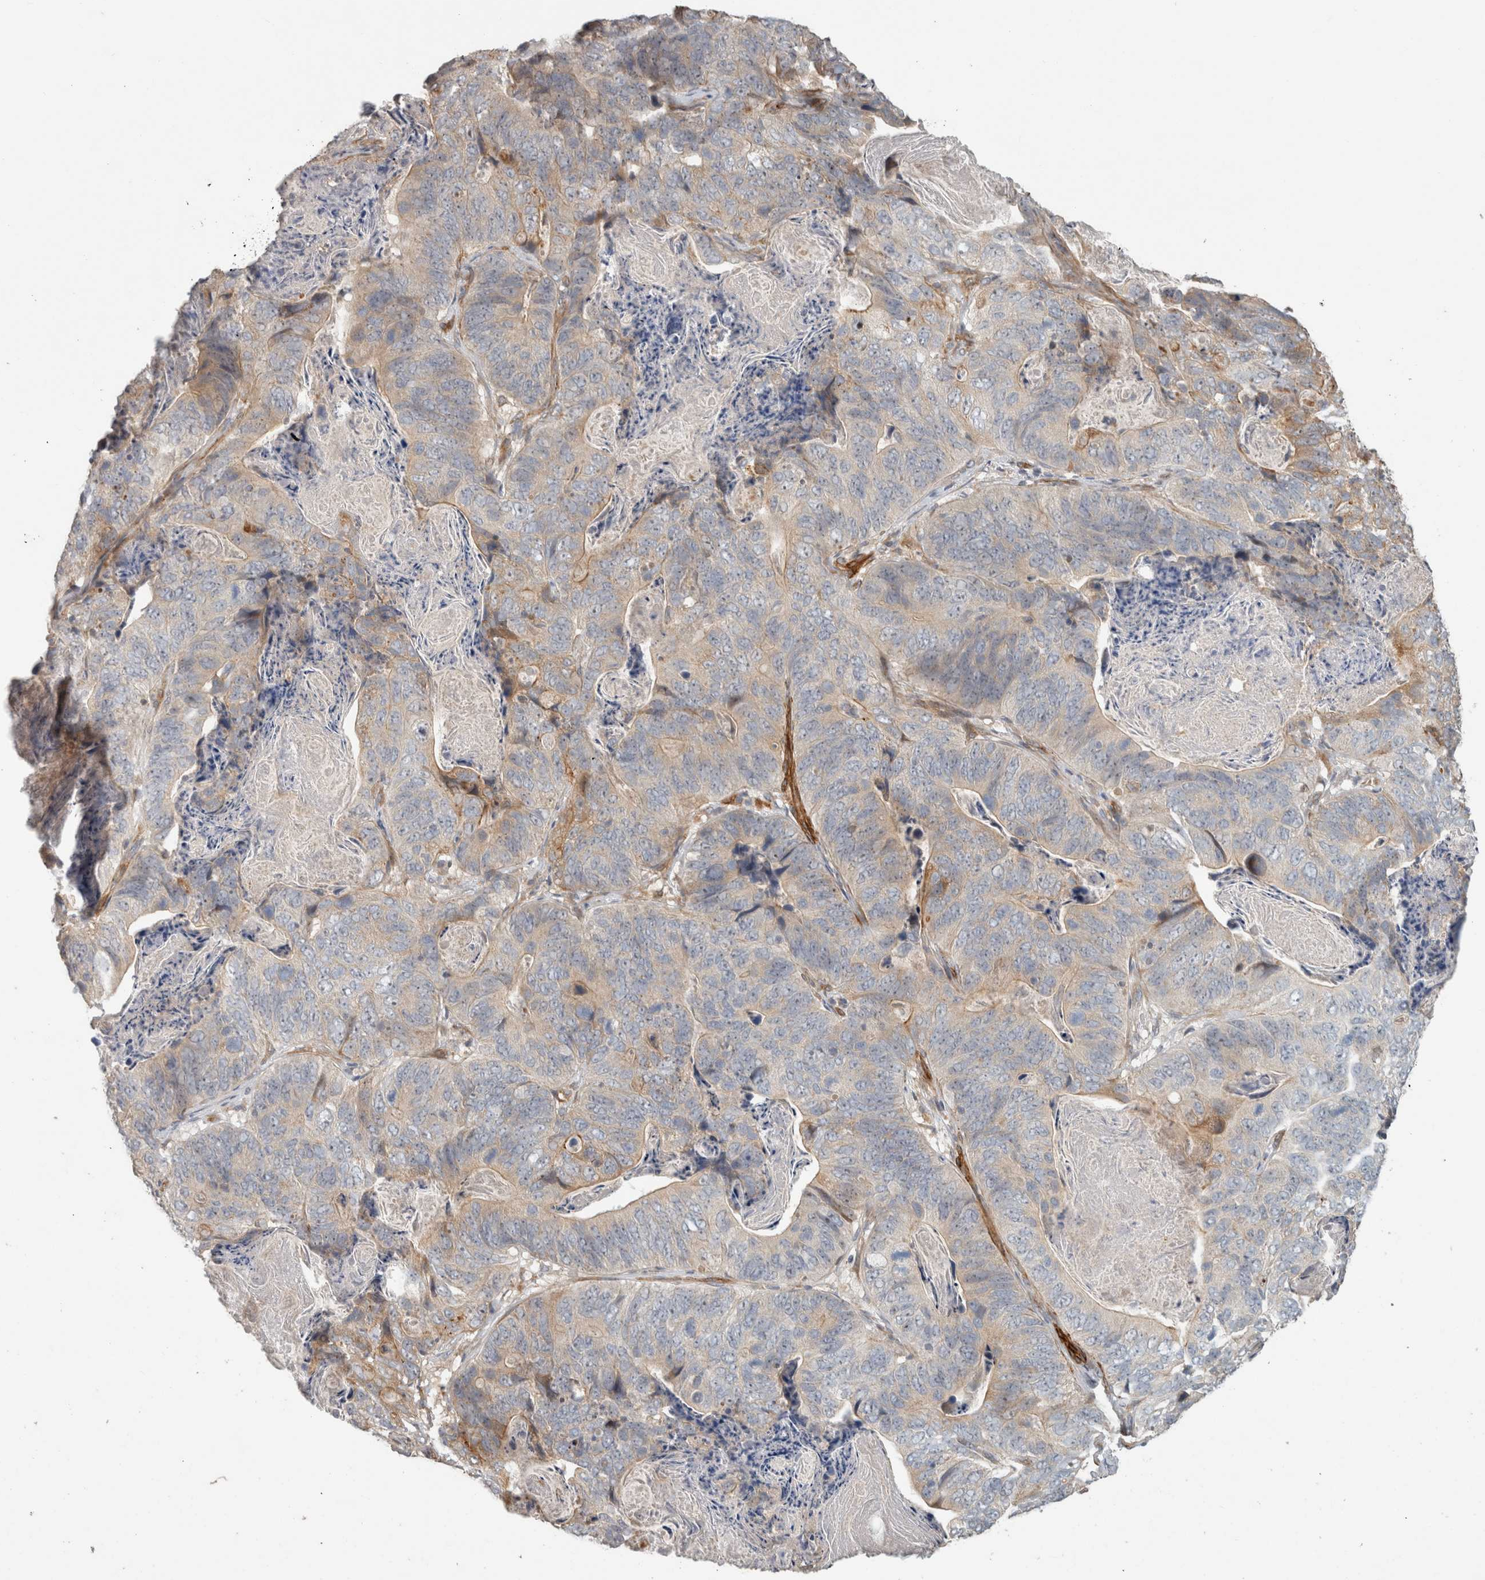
{"staining": {"intensity": "moderate", "quantity": "<25%", "location": "cytoplasmic/membranous"}, "tissue": "stomach cancer", "cell_type": "Tumor cells", "image_type": "cancer", "snomed": [{"axis": "morphology", "description": "Normal tissue, NOS"}, {"axis": "morphology", "description": "Adenocarcinoma, NOS"}, {"axis": "topography", "description": "Stomach"}], "caption": "Immunohistochemical staining of stomach cancer (adenocarcinoma) shows low levels of moderate cytoplasmic/membranous expression in approximately <25% of tumor cells.", "gene": "SIPA1L2", "patient": {"sex": "female", "age": 89}}